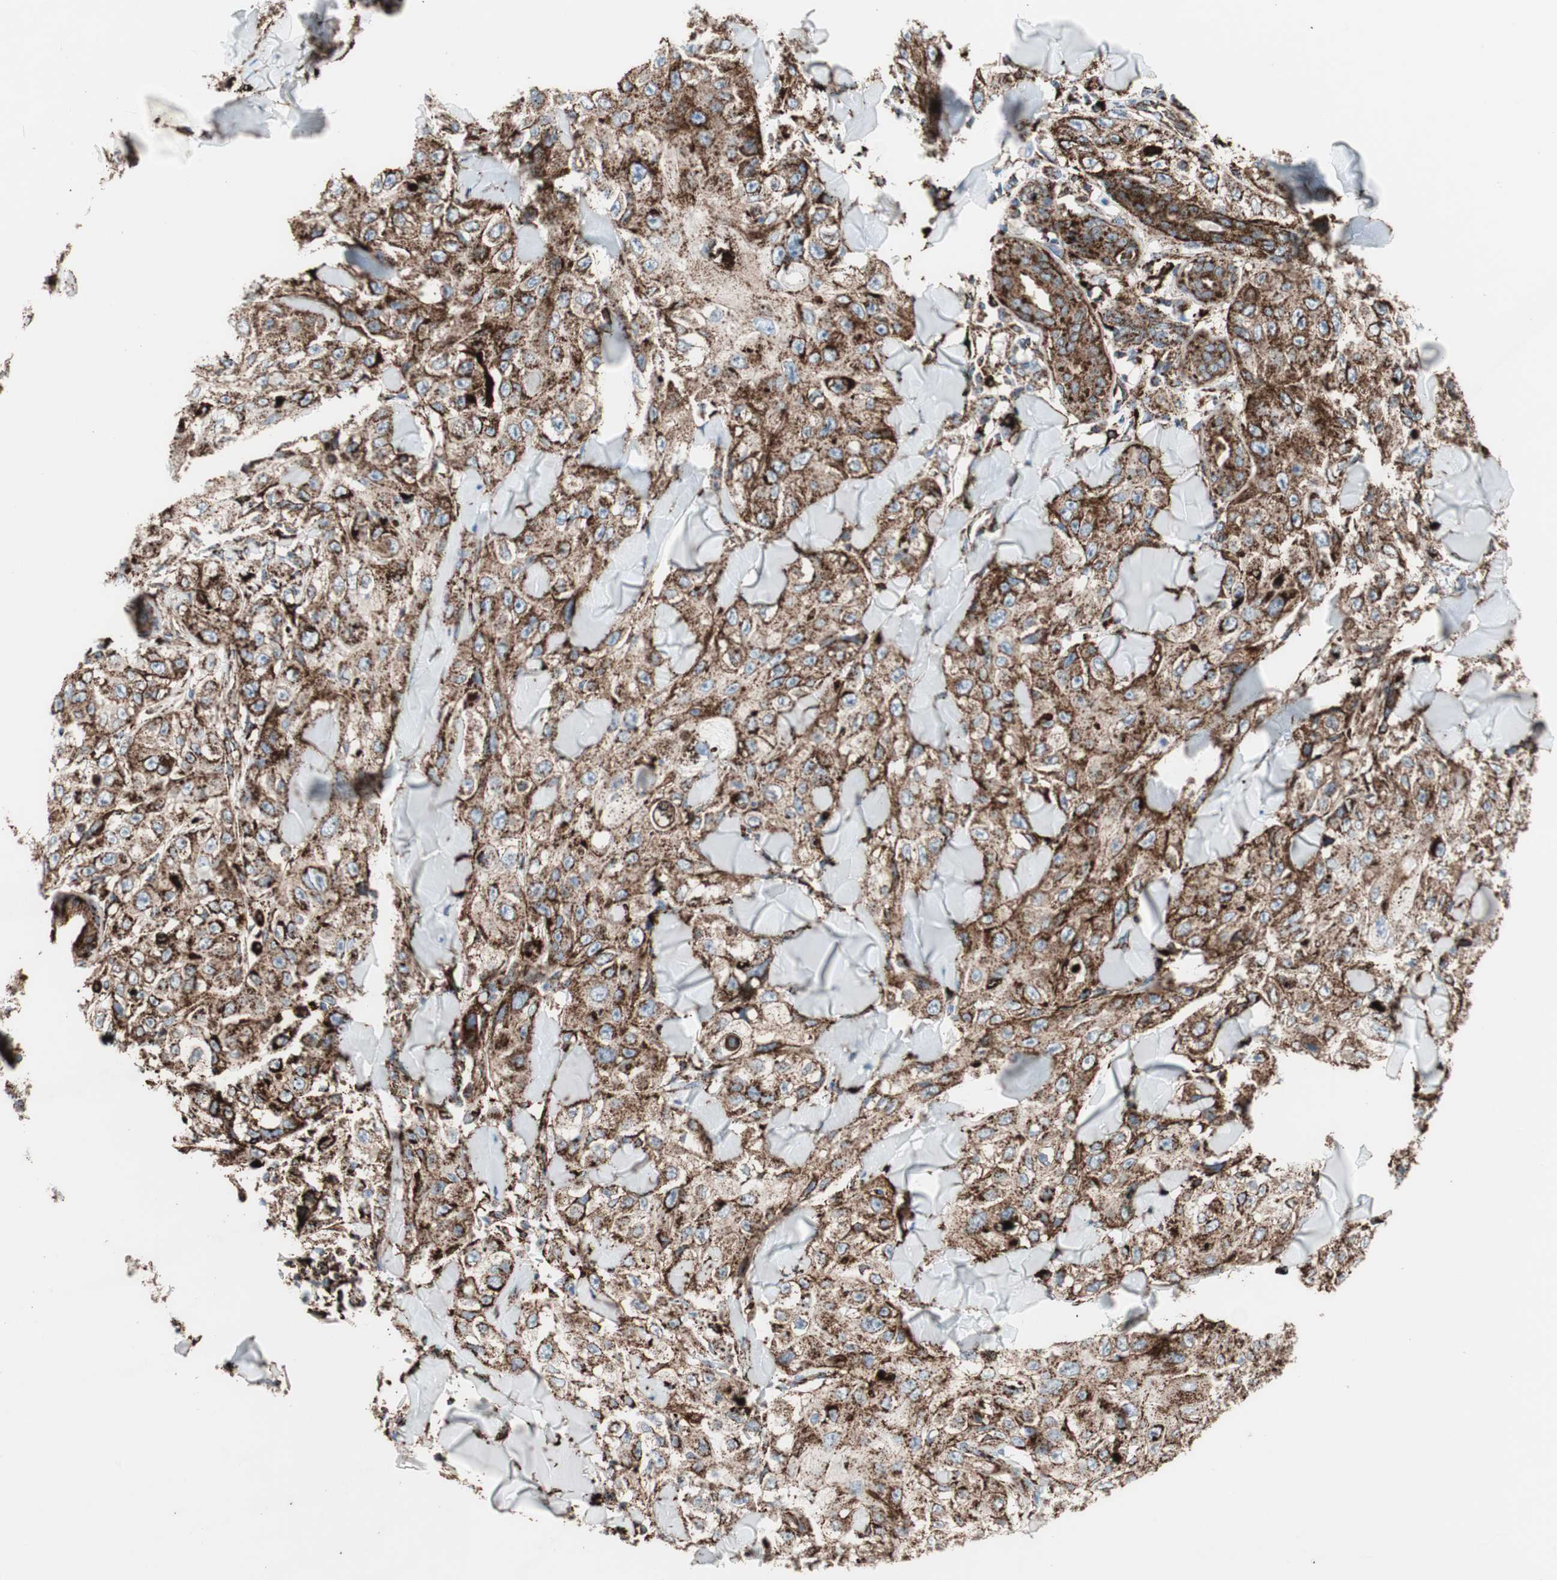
{"staining": {"intensity": "strong", "quantity": ">75%", "location": "cytoplasmic/membranous"}, "tissue": "skin cancer", "cell_type": "Tumor cells", "image_type": "cancer", "snomed": [{"axis": "morphology", "description": "Squamous cell carcinoma, NOS"}, {"axis": "topography", "description": "Skin"}], "caption": "Immunohistochemical staining of human skin cancer (squamous cell carcinoma) exhibits high levels of strong cytoplasmic/membranous expression in approximately >75% of tumor cells. The protein of interest is stained brown, and the nuclei are stained in blue (DAB (3,3'-diaminobenzidine) IHC with brightfield microscopy, high magnification).", "gene": "LAMP1", "patient": {"sex": "male", "age": 86}}